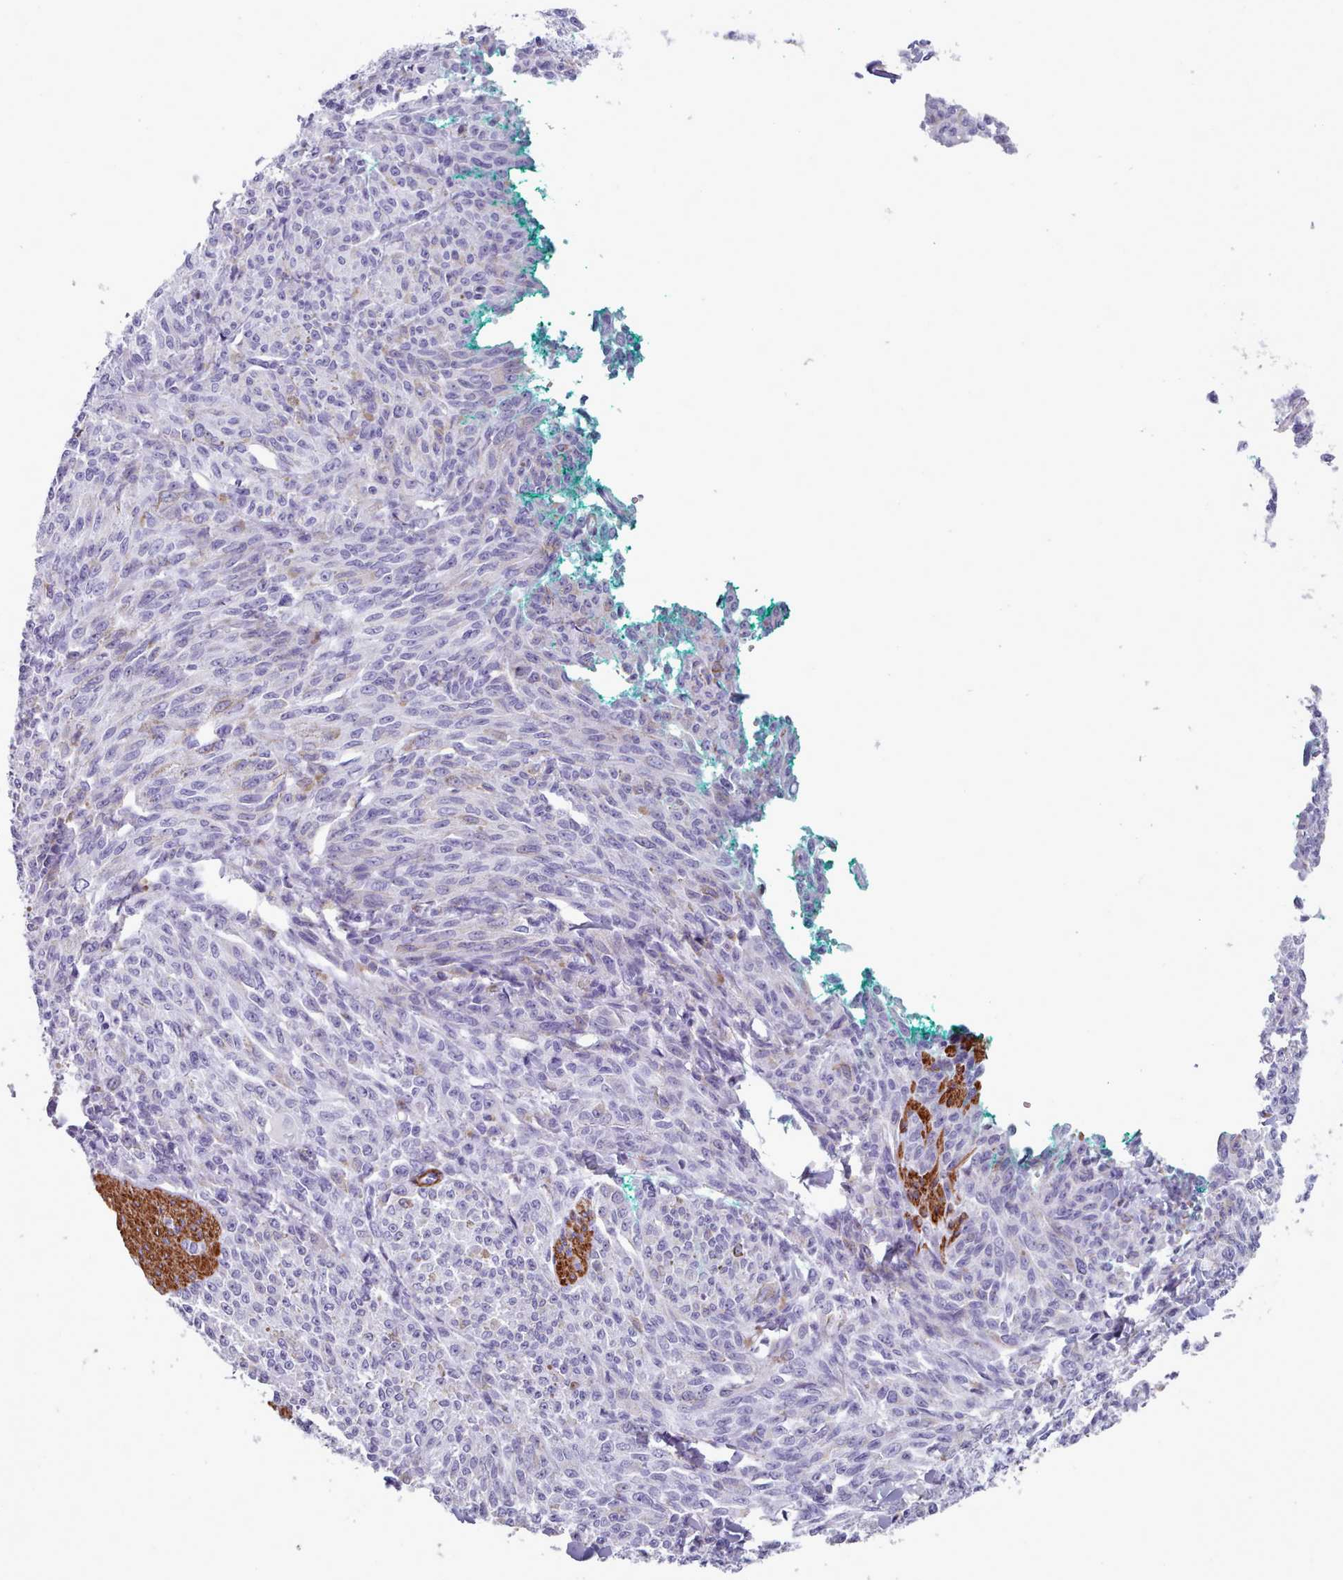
{"staining": {"intensity": "negative", "quantity": "none", "location": "none"}, "tissue": "melanoma", "cell_type": "Tumor cells", "image_type": "cancer", "snomed": [{"axis": "morphology", "description": "Malignant melanoma, NOS"}, {"axis": "topography", "description": "Skin"}], "caption": "Tumor cells show no significant staining in malignant melanoma.", "gene": "FPGS", "patient": {"sex": "female", "age": 52}}